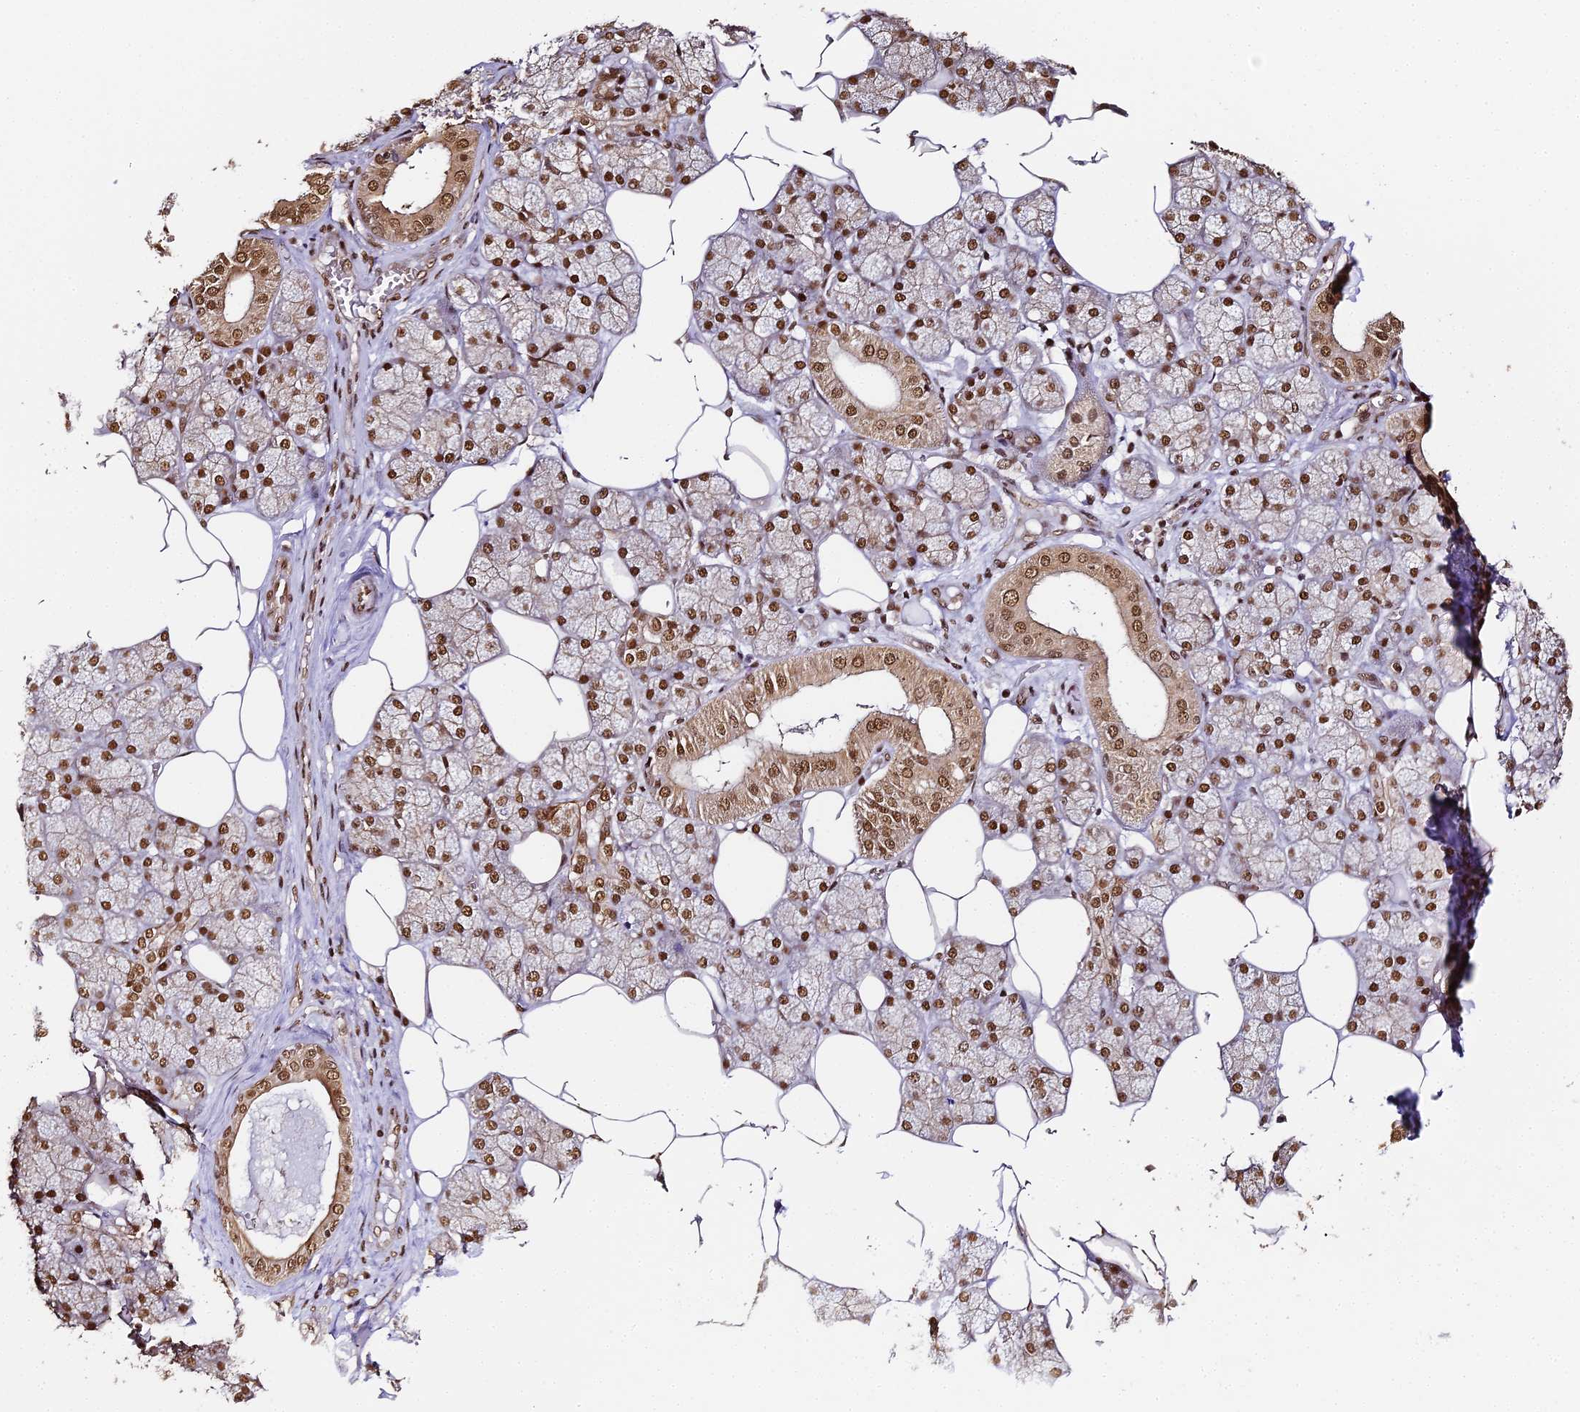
{"staining": {"intensity": "strong", "quantity": "25%-75%", "location": "cytoplasmic/membranous,nuclear"}, "tissue": "salivary gland", "cell_type": "Glandular cells", "image_type": "normal", "snomed": [{"axis": "morphology", "description": "Normal tissue, NOS"}, {"axis": "topography", "description": "Salivary gland"}], "caption": "Protein expression by IHC reveals strong cytoplasmic/membranous,nuclear positivity in about 25%-75% of glandular cells in benign salivary gland.", "gene": "HNRNPA1", "patient": {"sex": "male", "age": 62}}